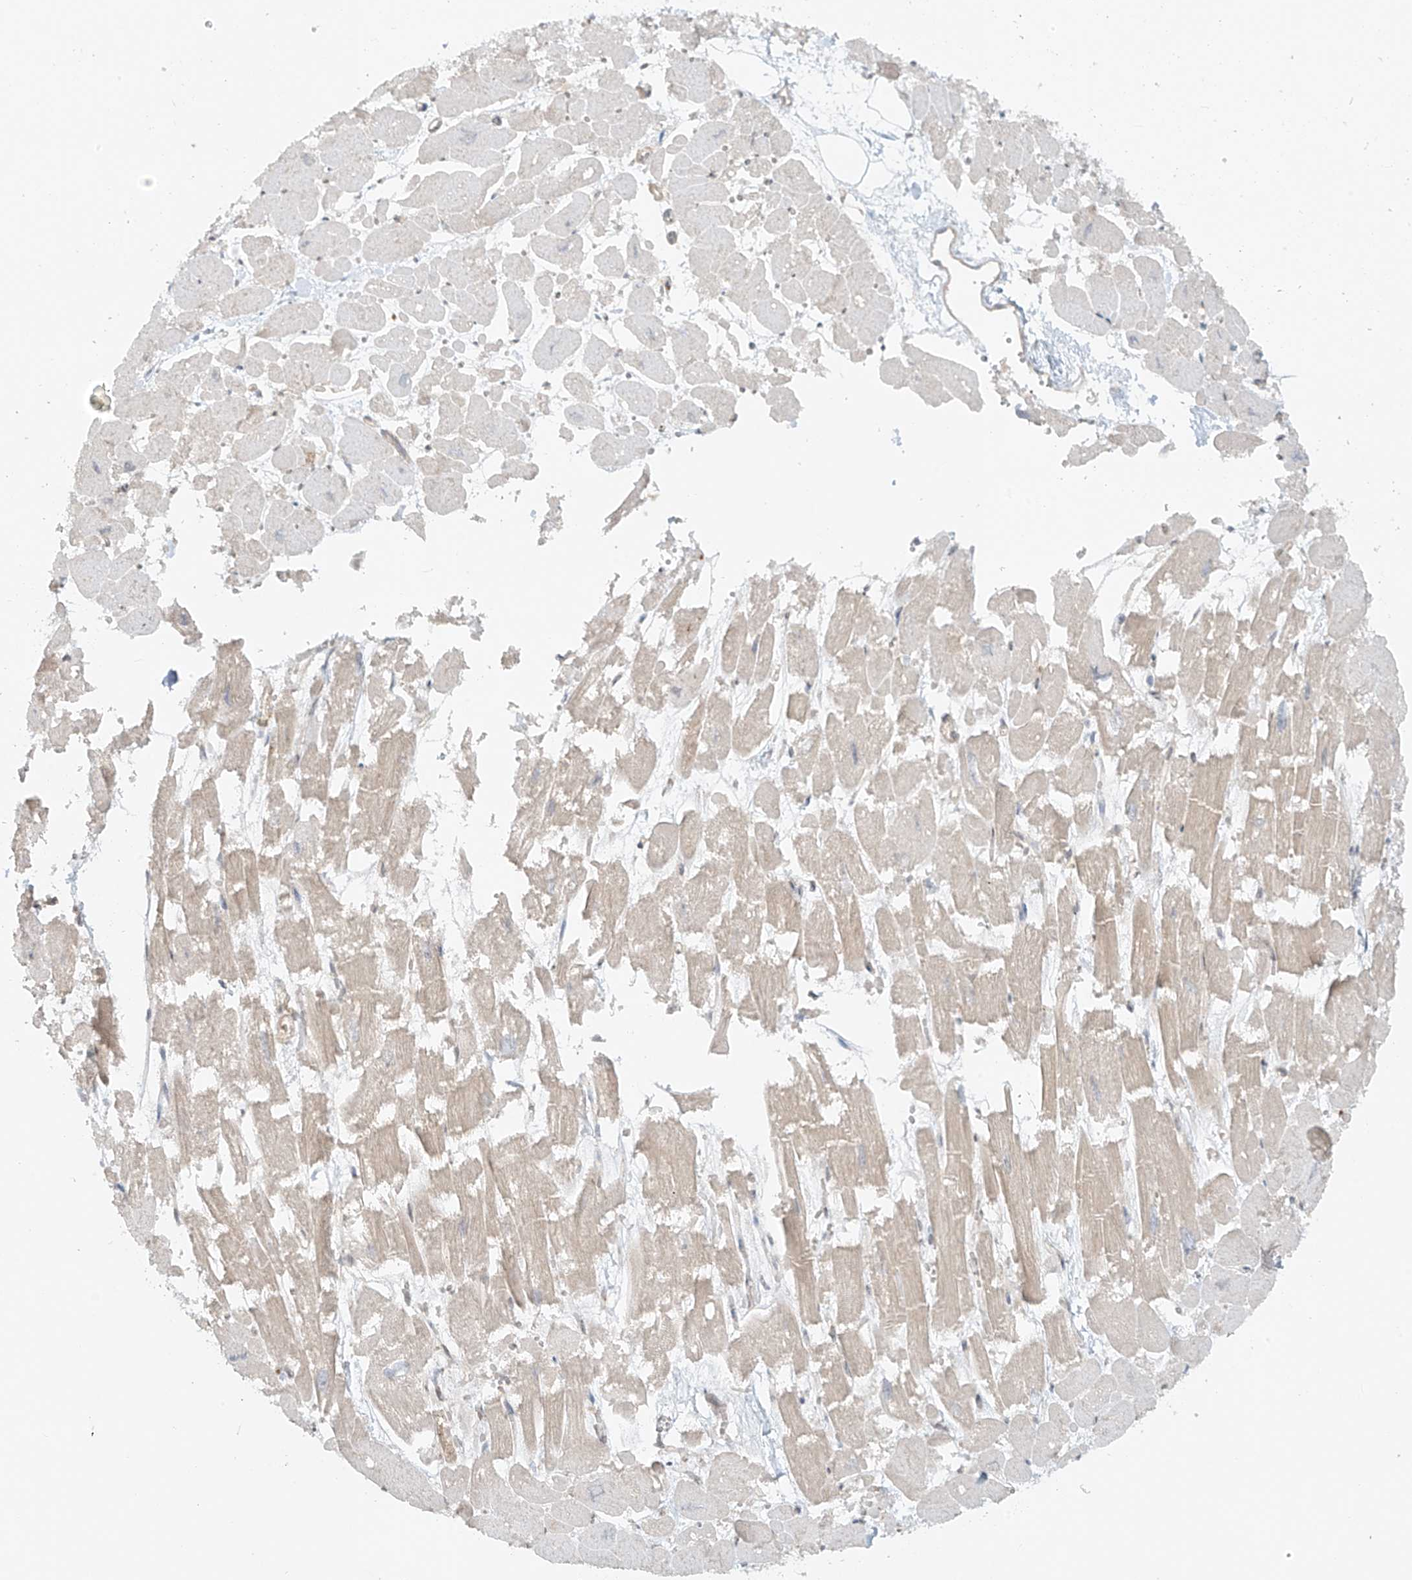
{"staining": {"intensity": "weak", "quantity": "<25%", "location": "cytoplasmic/membranous"}, "tissue": "heart muscle", "cell_type": "Cardiomyocytes", "image_type": "normal", "snomed": [{"axis": "morphology", "description": "Normal tissue, NOS"}, {"axis": "topography", "description": "Heart"}], "caption": "Immunohistochemical staining of benign human heart muscle shows no significant staining in cardiomyocytes. (Brightfield microscopy of DAB IHC at high magnification).", "gene": "ABCD1", "patient": {"sex": "male", "age": 54}}